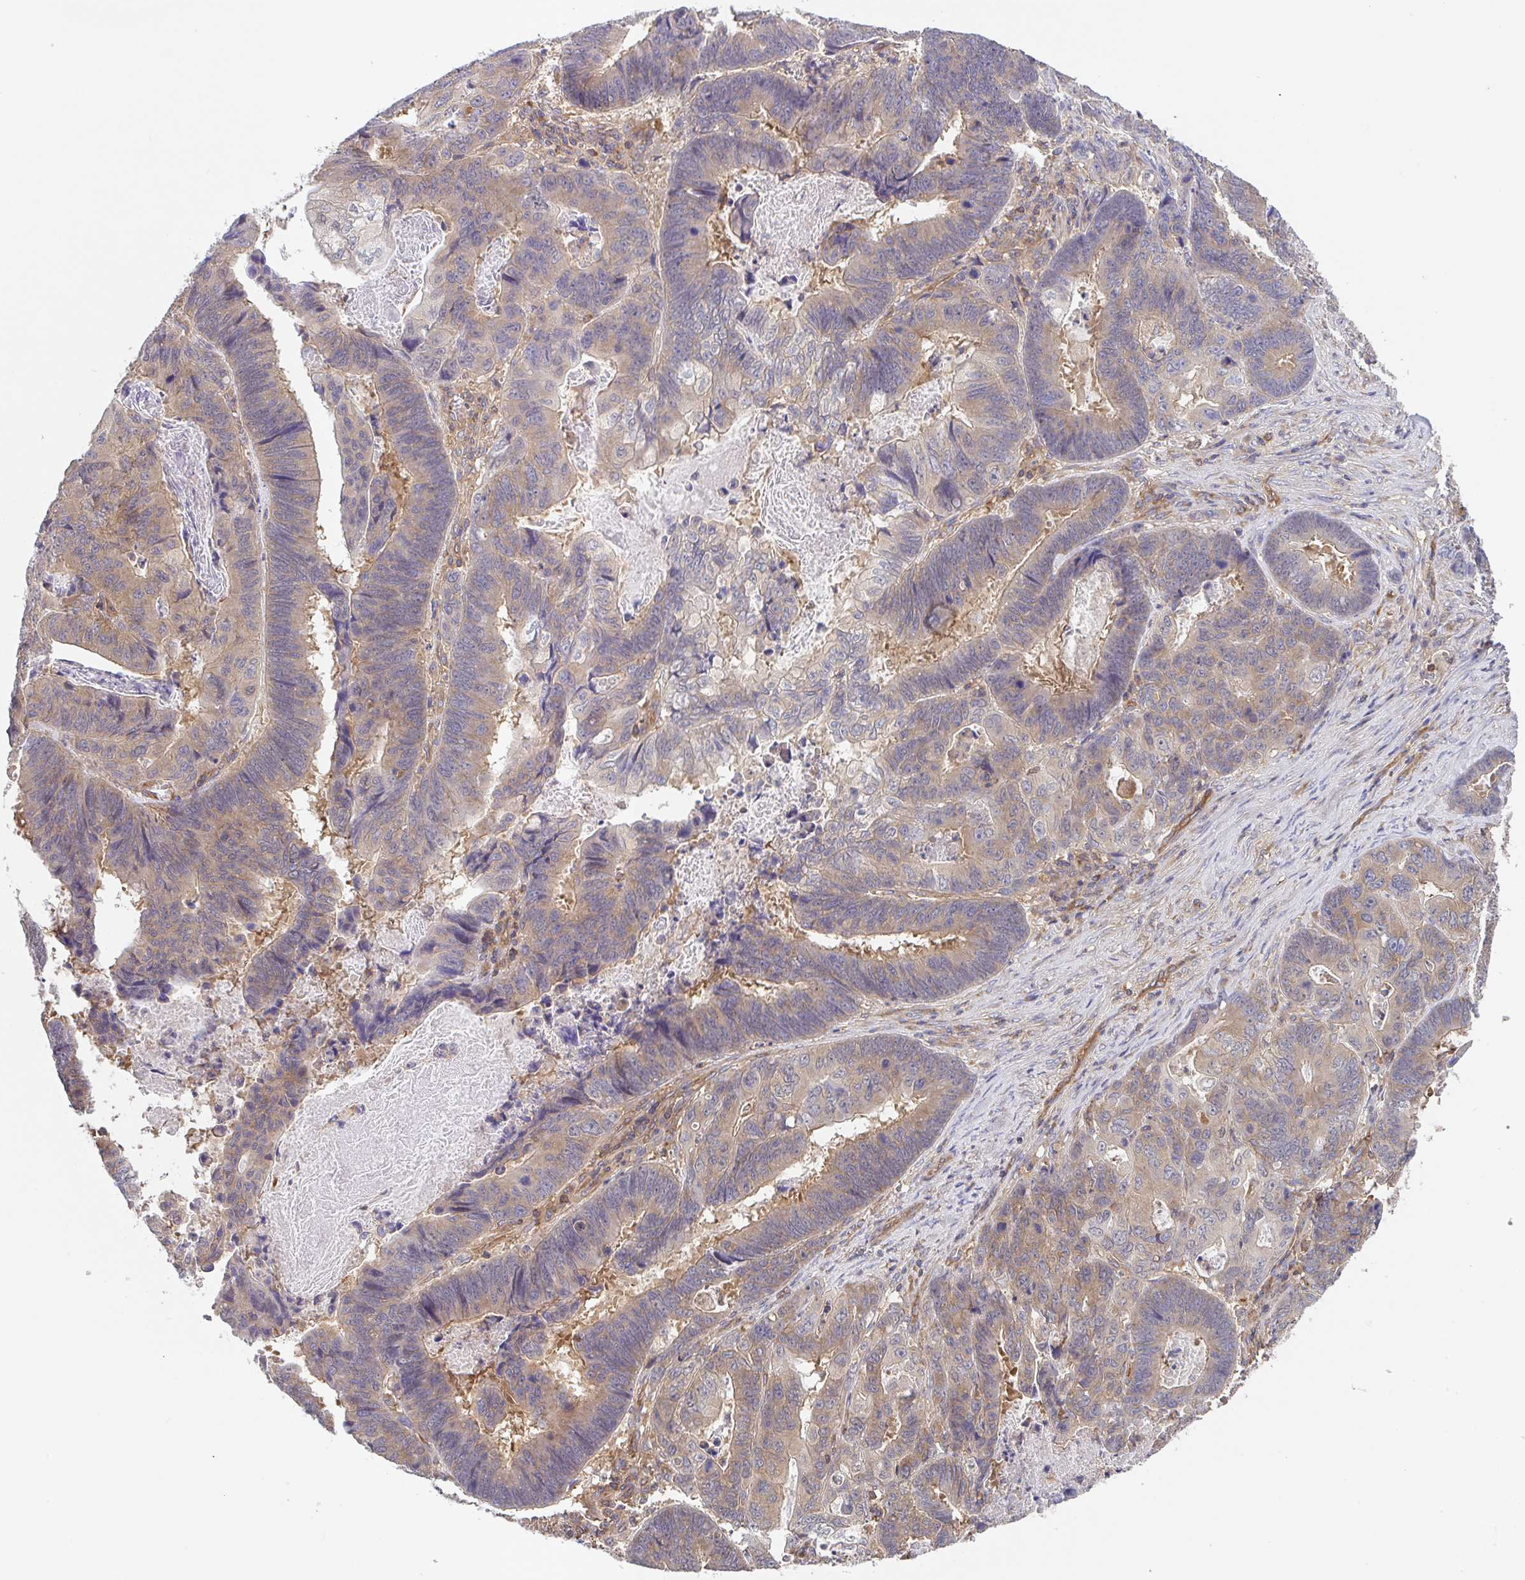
{"staining": {"intensity": "moderate", "quantity": "25%-75%", "location": "cytoplasmic/membranous"}, "tissue": "lung cancer", "cell_type": "Tumor cells", "image_type": "cancer", "snomed": [{"axis": "morphology", "description": "Aneuploidy"}, {"axis": "morphology", "description": "Adenocarcinoma, NOS"}, {"axis": "morphology", "description": "Adenocarcinoma primary or metastatic"}, {"axis": "topography", "description": "Lung"}], "caption": "DAB (3,3'-diaminobenzidine) immunohistochemical staining of human lung cancer (adenocarcinoma primary or metastatic) shows moderate cytoplasmic/membranous protein expression in about 25%-75% of tumor cells. Ihc stains the protein in brown and the nuclei are stained blue.", "gene": "TMEM229A", "patient": {"sex": "female", "age": 75}}